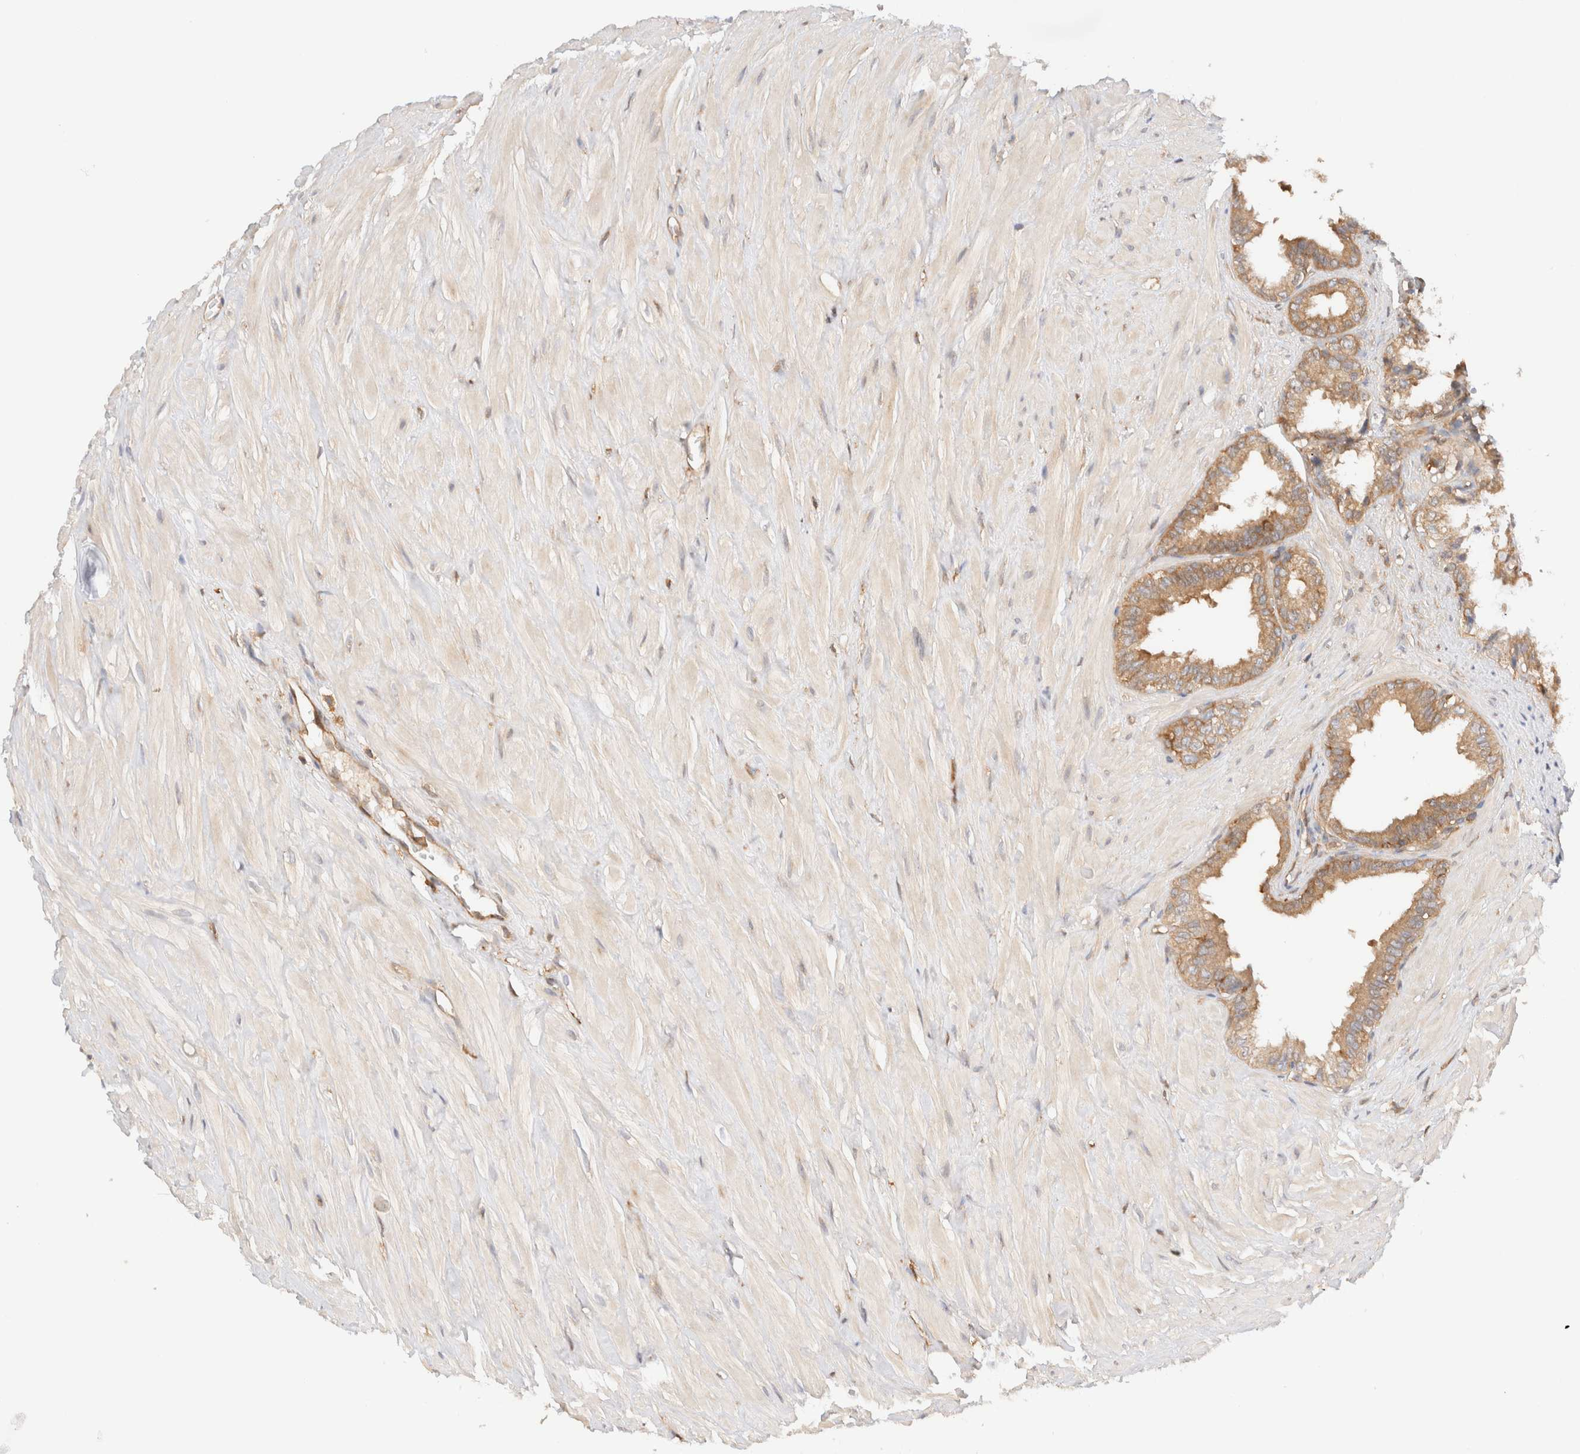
{"staining": {"intensity": "moderate", "quantity": ">75%", "location": "cytoplasmic/membranous"}, "tissue": "seminal vesicle", "cell_type": "Glandular cells", "image_type": "normal", "snomed": [{"axis": "morphology", "description": "Normal tissue, NOS"}, {"axis": "topography", "description": "Seminal veicle"}], "caption": "IHC photomicrograph of unremarkable seminal vesicle stained for a protein (brown), which exhibits medium levels of moderate cytoplasmic/membranous expression in approximately >75% of glandular cells.", "gene": "RABEP1", "patient": {"sex": "male", "age": 64}}